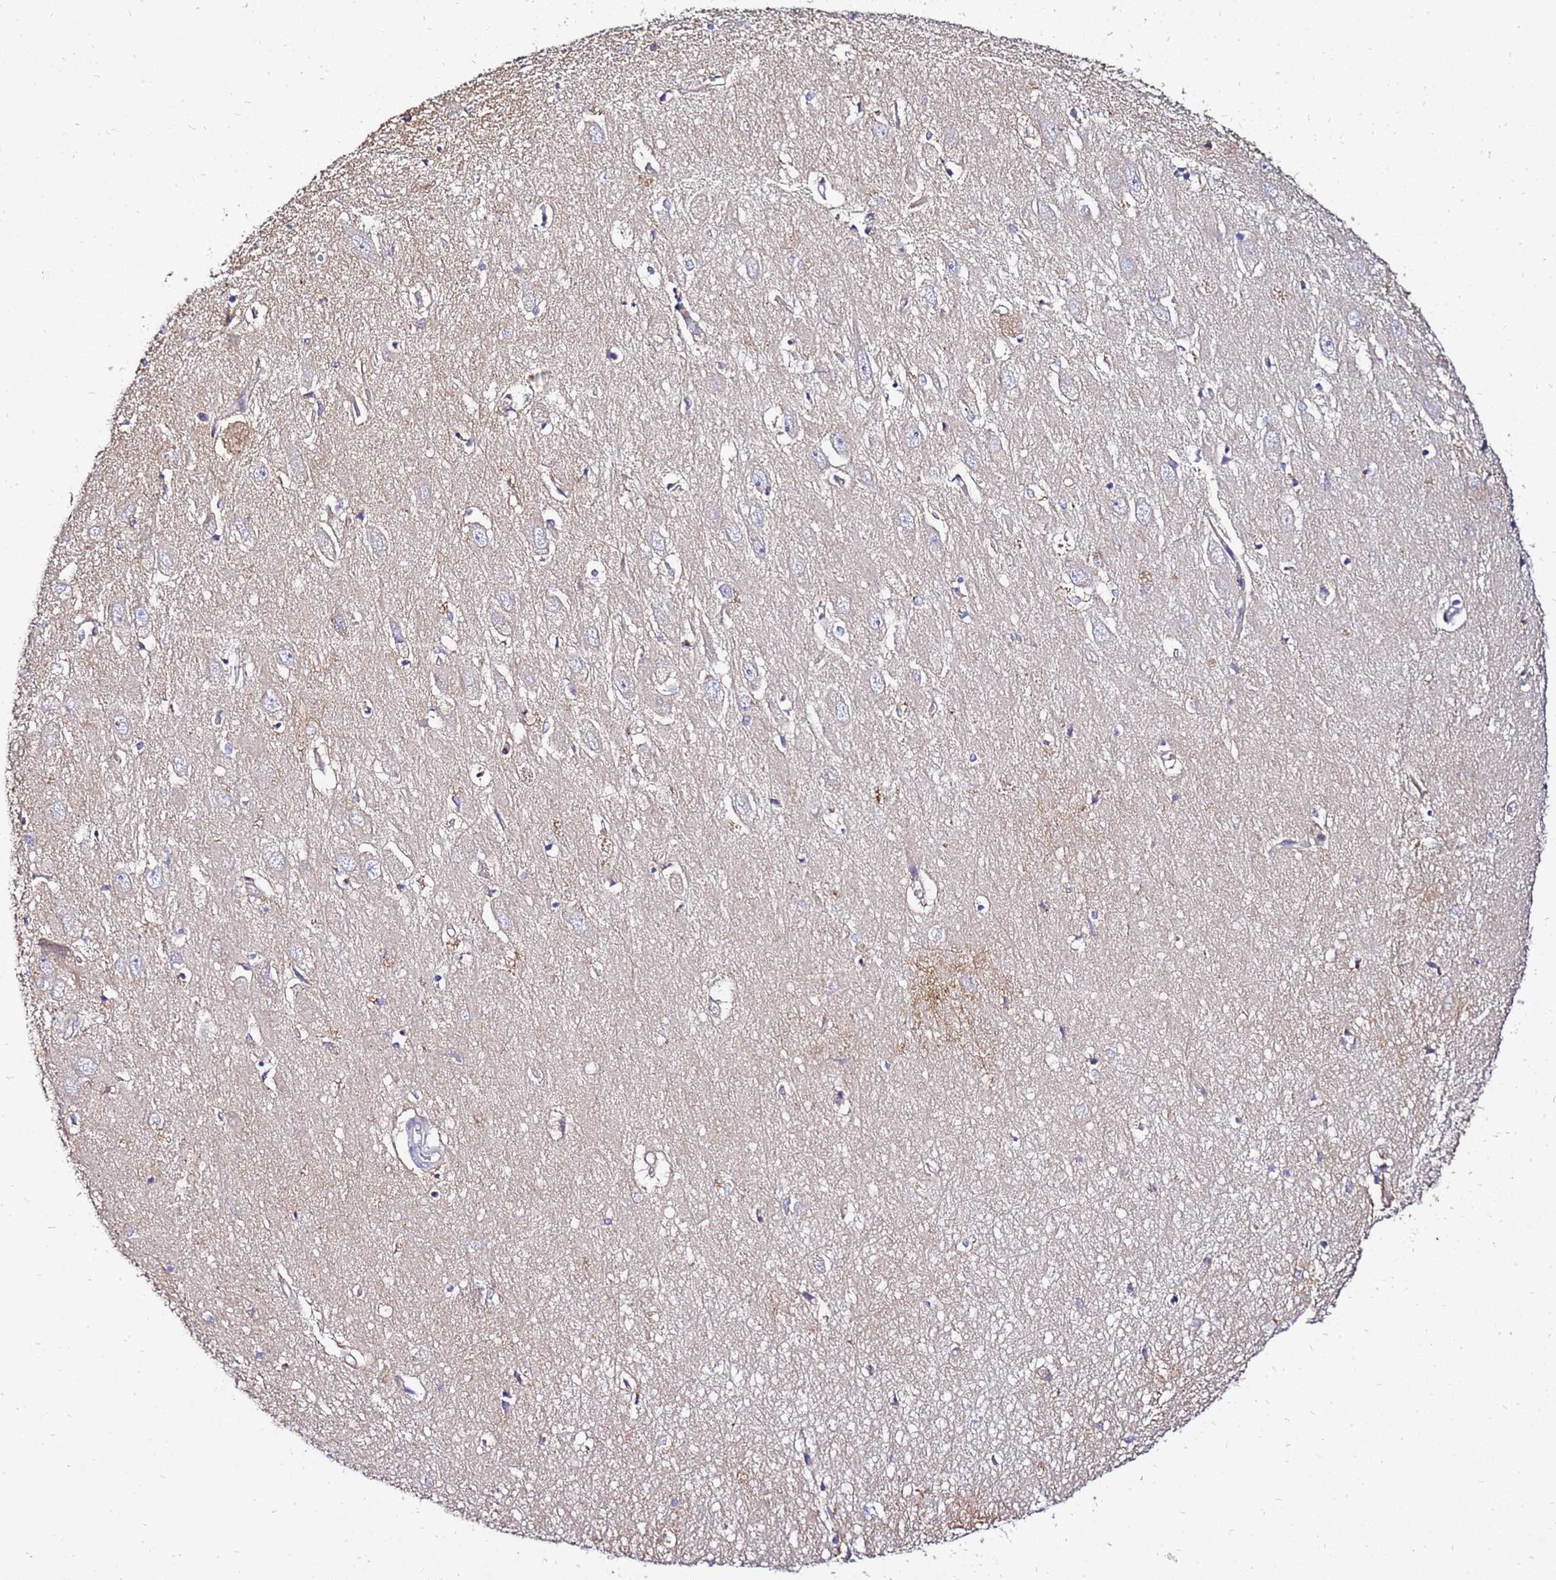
{"staining": {"intensity": "negative", "quantity": "none", "location": "none"}, "tissue": "hippocampus", "cell_type": "Glial cells", "image_type": "normal", "snomed": [{"axis": "morphology", "description": "Normal tissue, NOS"}, {"axis": "topography", "description": "Hippocampus"}], "caption": "Glial cells show no significant protein staining in normal hippocampus.", "gene": "ADPGK", "patient": {"sex": "female", "age": 64}}